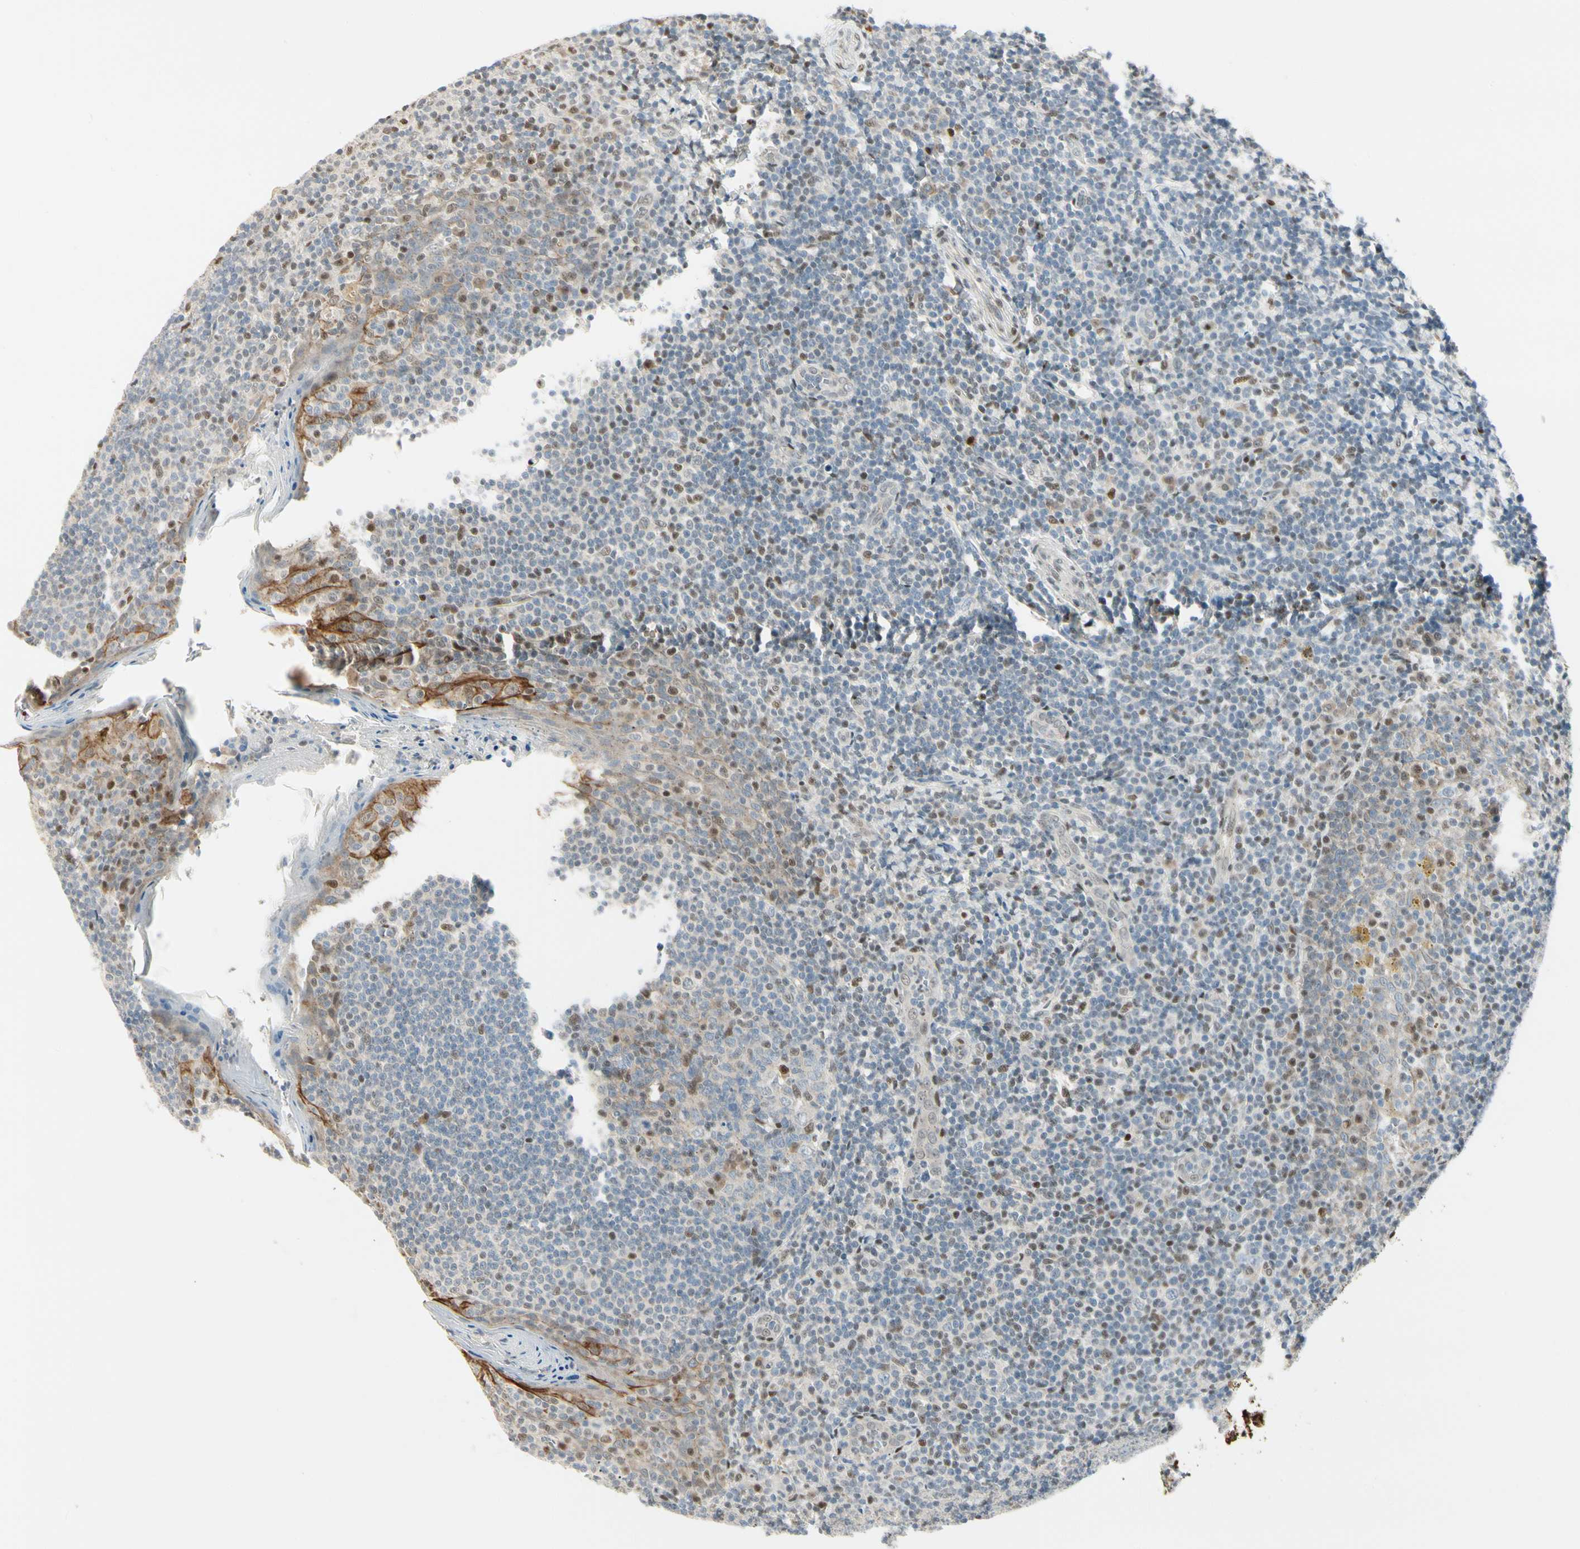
{"staining": {"intensity": "moderate", "quantity": "<25%", "location": "nuclear"}, "tissue": "tonsil", "cell_type": "Germinal center cells", "image_type": "normal", "snomed": [{"axis": "morphology", "description": "Normal tissue, NOS"}, {"axis": "topography", "description": "Tonsil"}], "caption": "Brown immunohistochemical staining in unremarkable human tonsil shows moderate nuclear staining in approximately <25% of germinal center cells. The staining was performed using DAB to visualize the protein expression in brown, while the nuclei were stained in blue with hematoxylin (Magnification: 20x).", "gene": "ATXN1", "patient": {"sex": "male", "age": 31}}